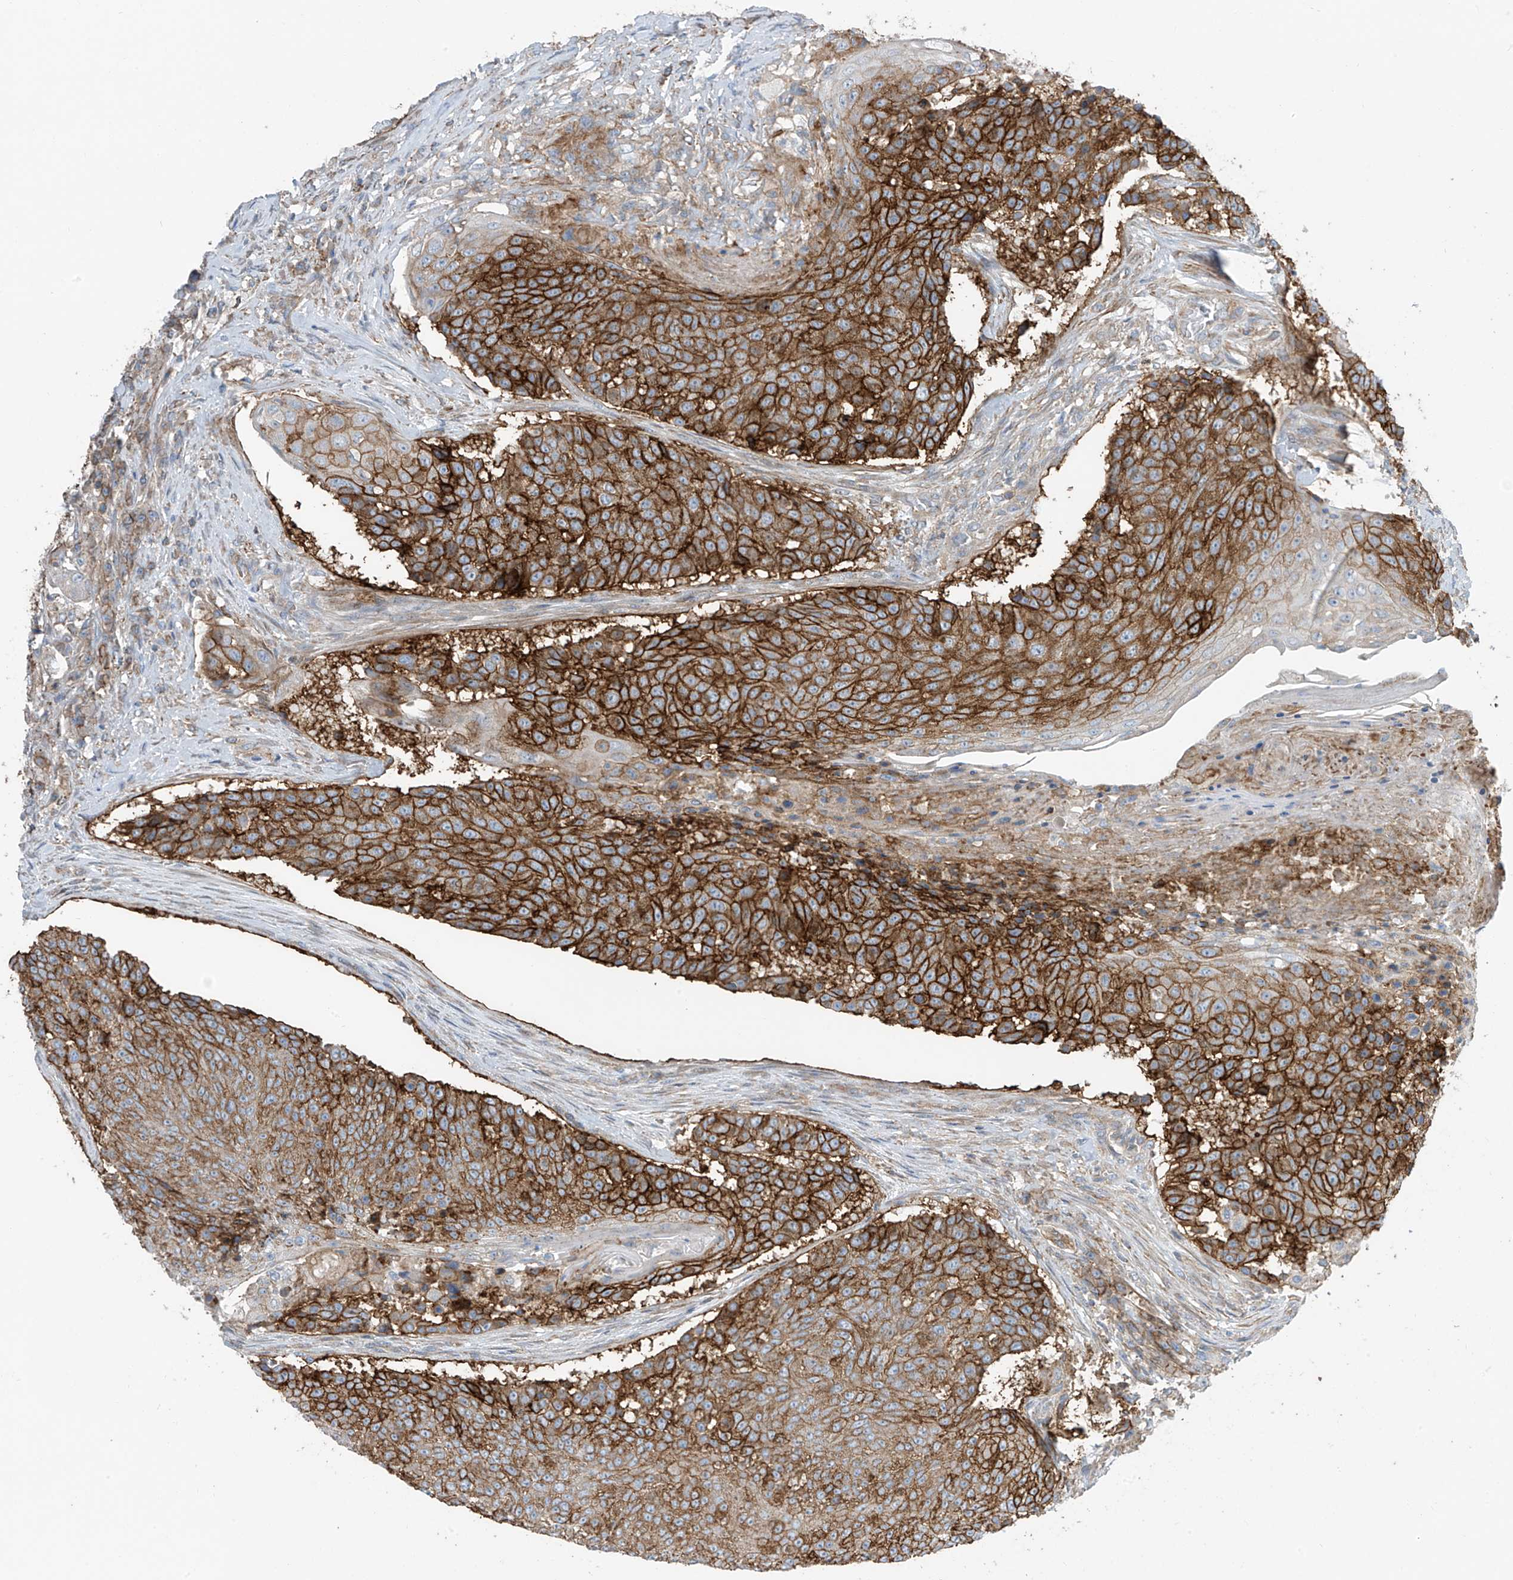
{"staining": {"intensity": "strong", "quantity": ">75%", "location": "cytoplasmic/membranous"}, "tissue": "urothelial cancer", "cell_type": "Tumor cells", "image_type": "cancer", "snomed": [{"axis": "morphology", "description": "Urothelial carcinoma, High grade"}, {"axis": "topography", "description": "Urinary bladder"}], "caption": "This micrograph shows IHC staining of urothelial carcinoma (high-grade), with high strong cytoplasmic/membranous positivity in approximately >75% of tumor cells.", "gene": "SLC1A5", "patient": {"sex": "female", "age": 63}}